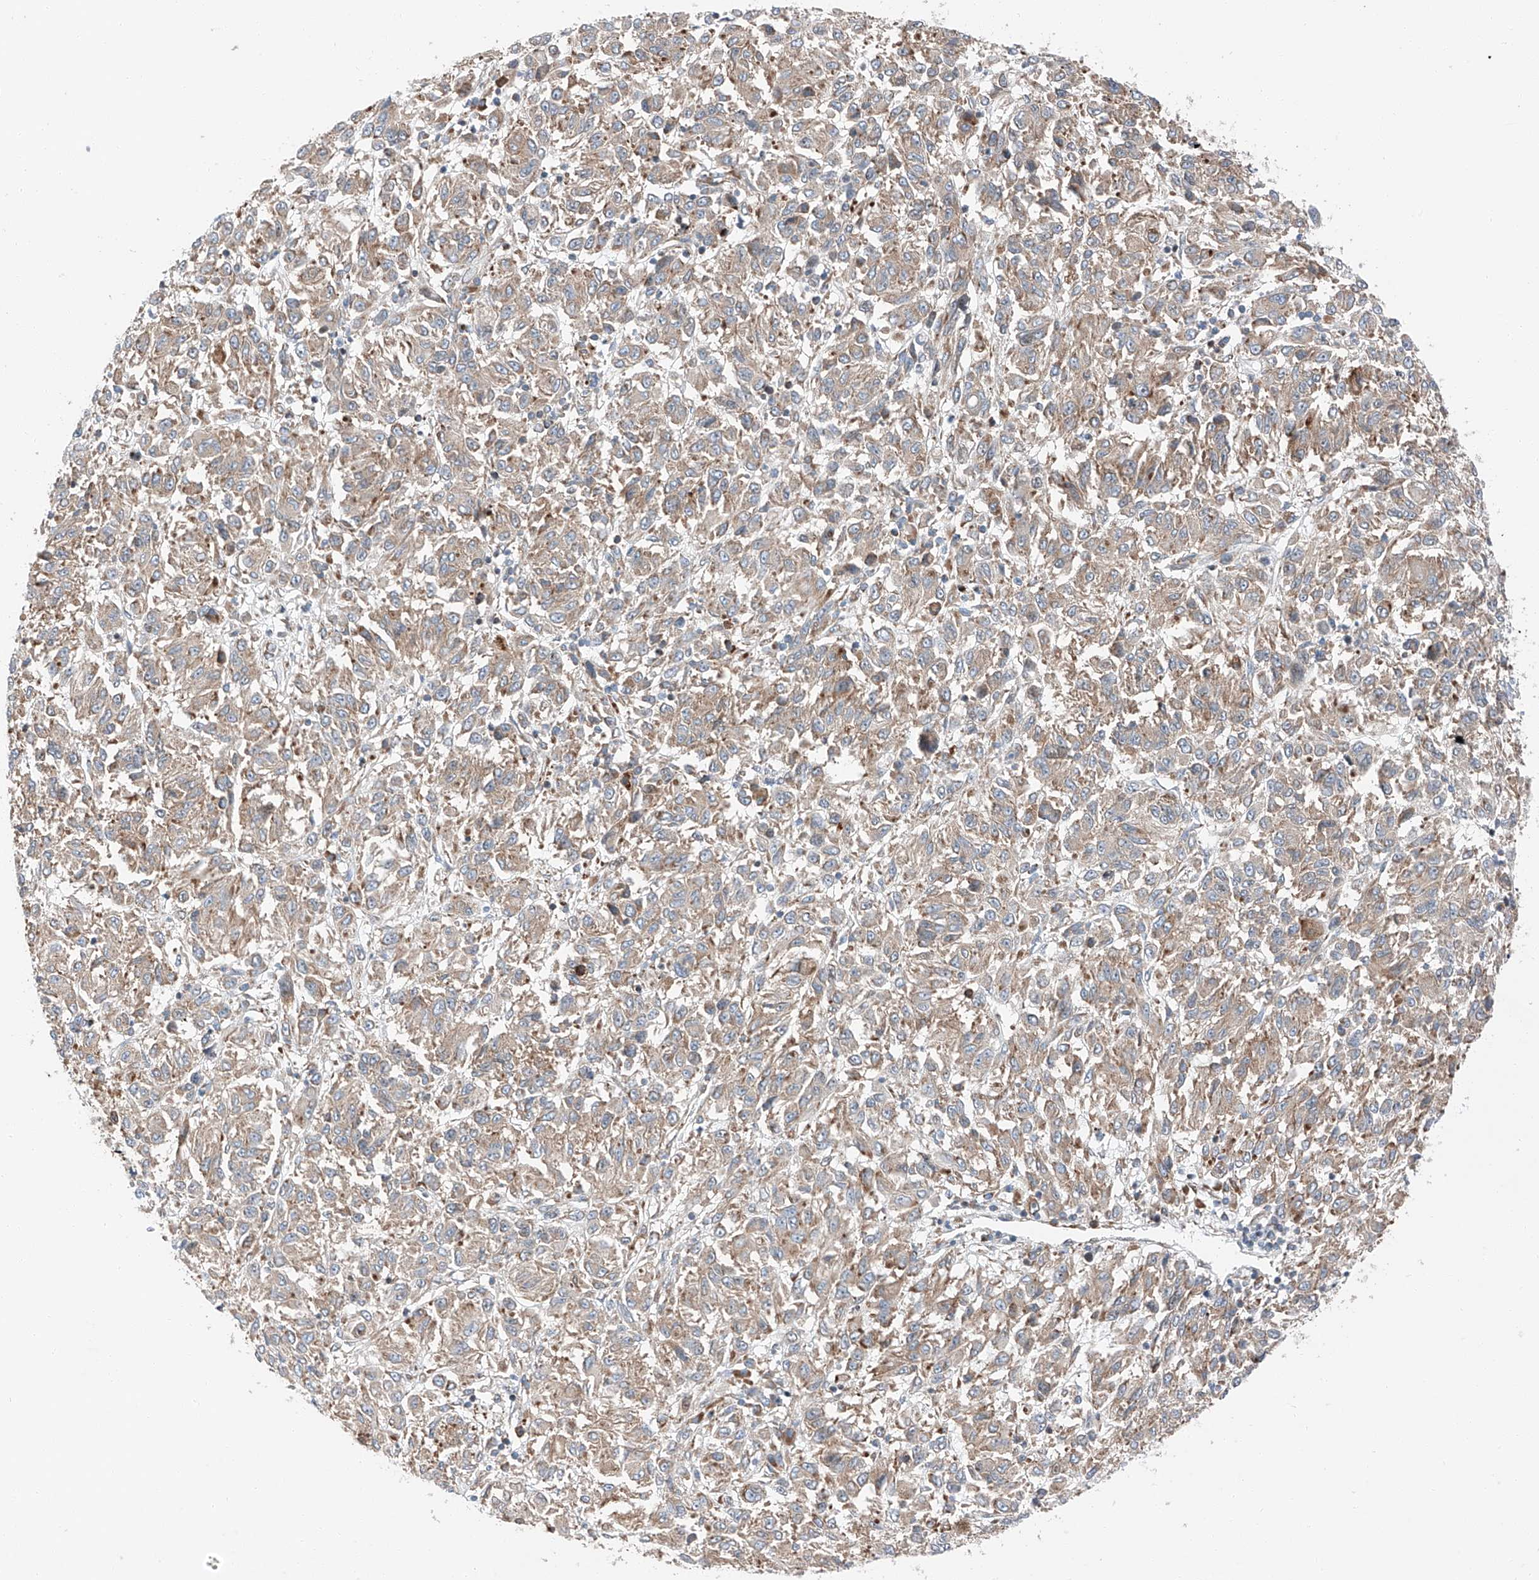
{"staining": {"intensity": "weak", "quantity": "25%-75%", "location": "cytoplasmic/membranous"}, "tissue": "melanoma", "cell_type": "Tumor cells", "image_type": "cancer", "snomed": [{"axis": "morphology", "description": "Malignant melanoma, Metastatic site"}, {"axis": "topography", "description": "Lung"}], "caption": "DAB (3,3'-diaminobenzidine) immunohistochemical staining of human malignant melanoma (metastatic site) shows weak cytoplasmic/membranous protein positivity in approximately 25%-75% of tumor cells.", "gene": "ZC3H15", "patient": {"sex": "male", "age": 64}}